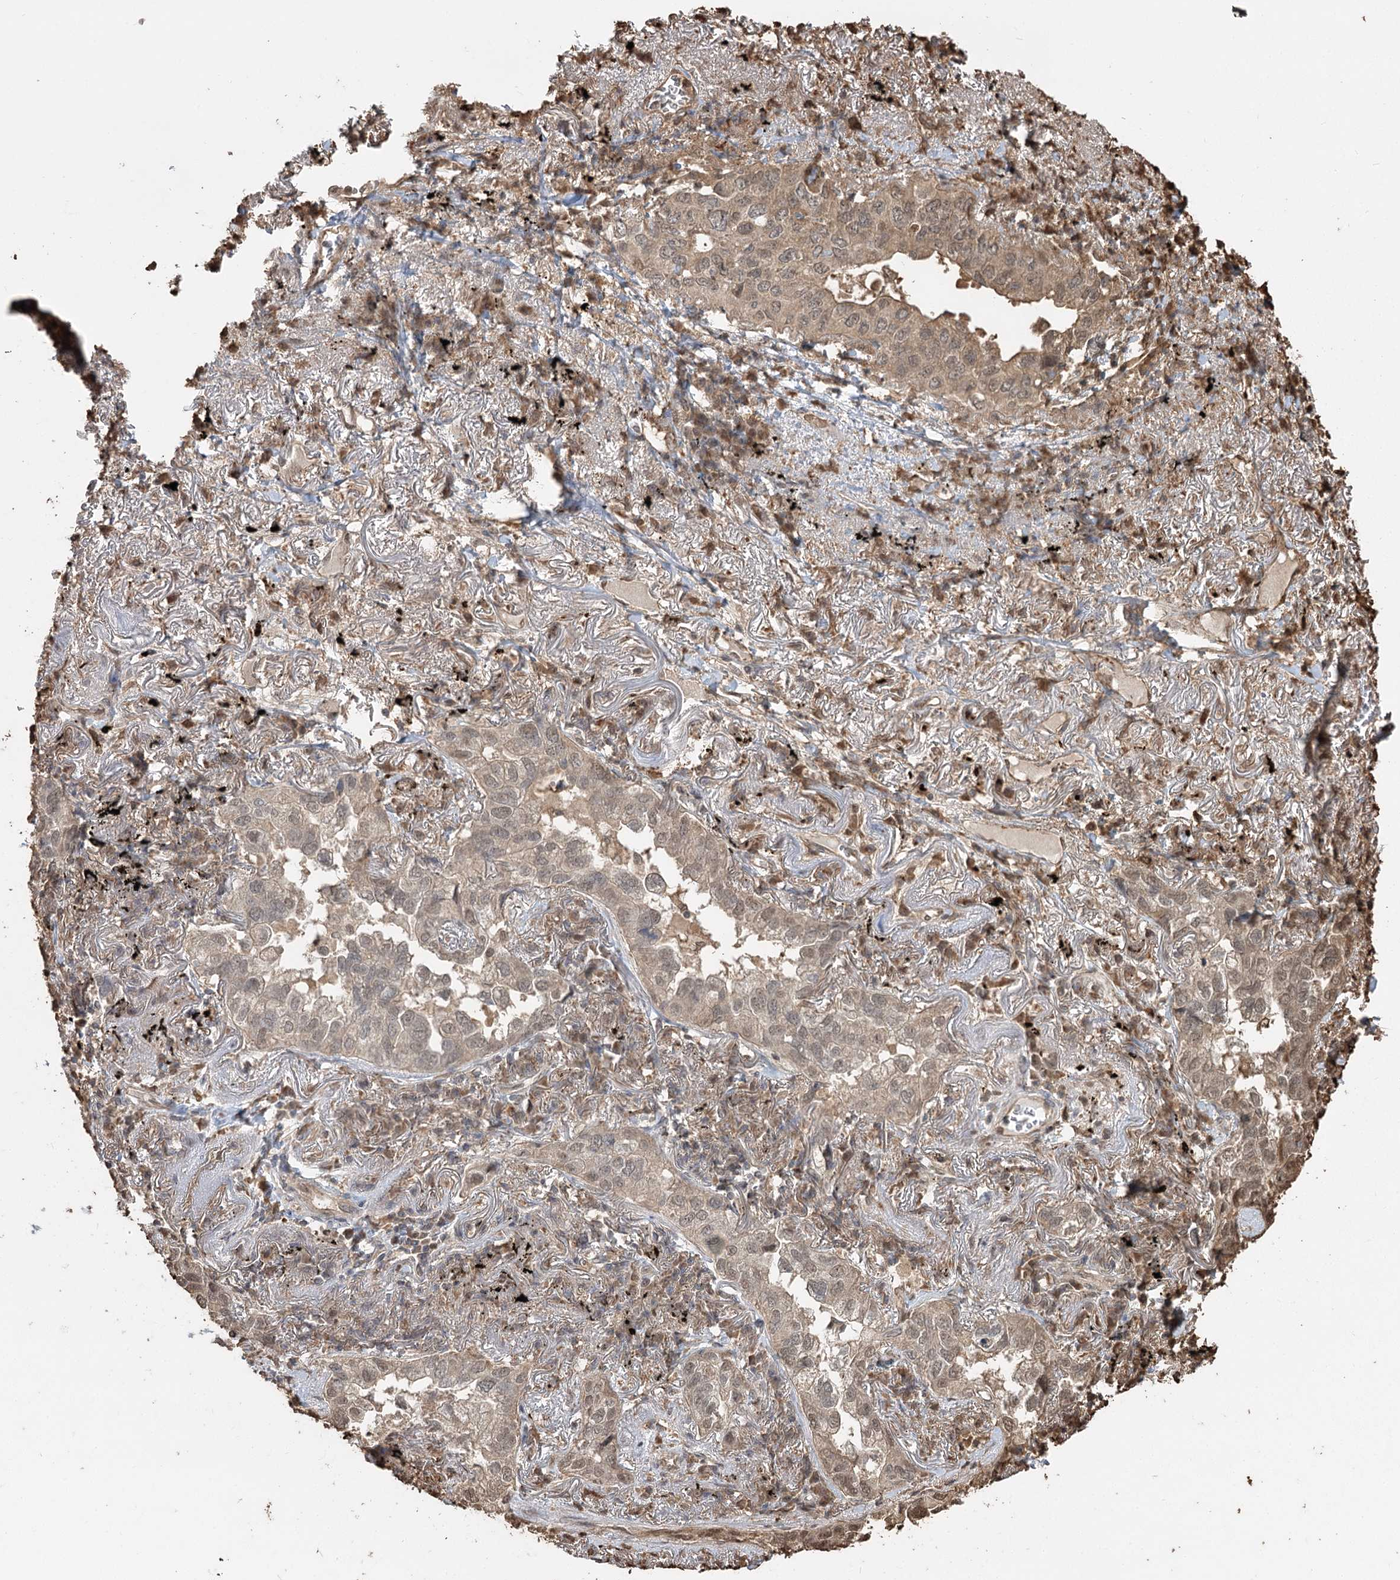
{"staining": {"intensity": "weak", "quantity": ">75%", "location": "nuclear"}, "tissue": "lung cancer", "cell_type": "Tumor cells", "image_type": "cancer", "snomed": [{"axis": "morphology", "description": "Adenocarcinoma, NOS"}, {"axis": "topography", "description": "Lung"}], "caption": "Adenocarcinoma (lung) stained with DAB (3,3'-diaminobenzidine) immunohistochemistry (IHC) reveals low levels of weak nuclear staining in approximately >75% of tumor cells. Using DAB (3,3'-diaminobenzidine) (brown) and hematoxylin (blue) stains, captured at high magnification using brightfield microscopy.", "gene": "PLCH1", "patient": {"sex": "male", "age": 65}}